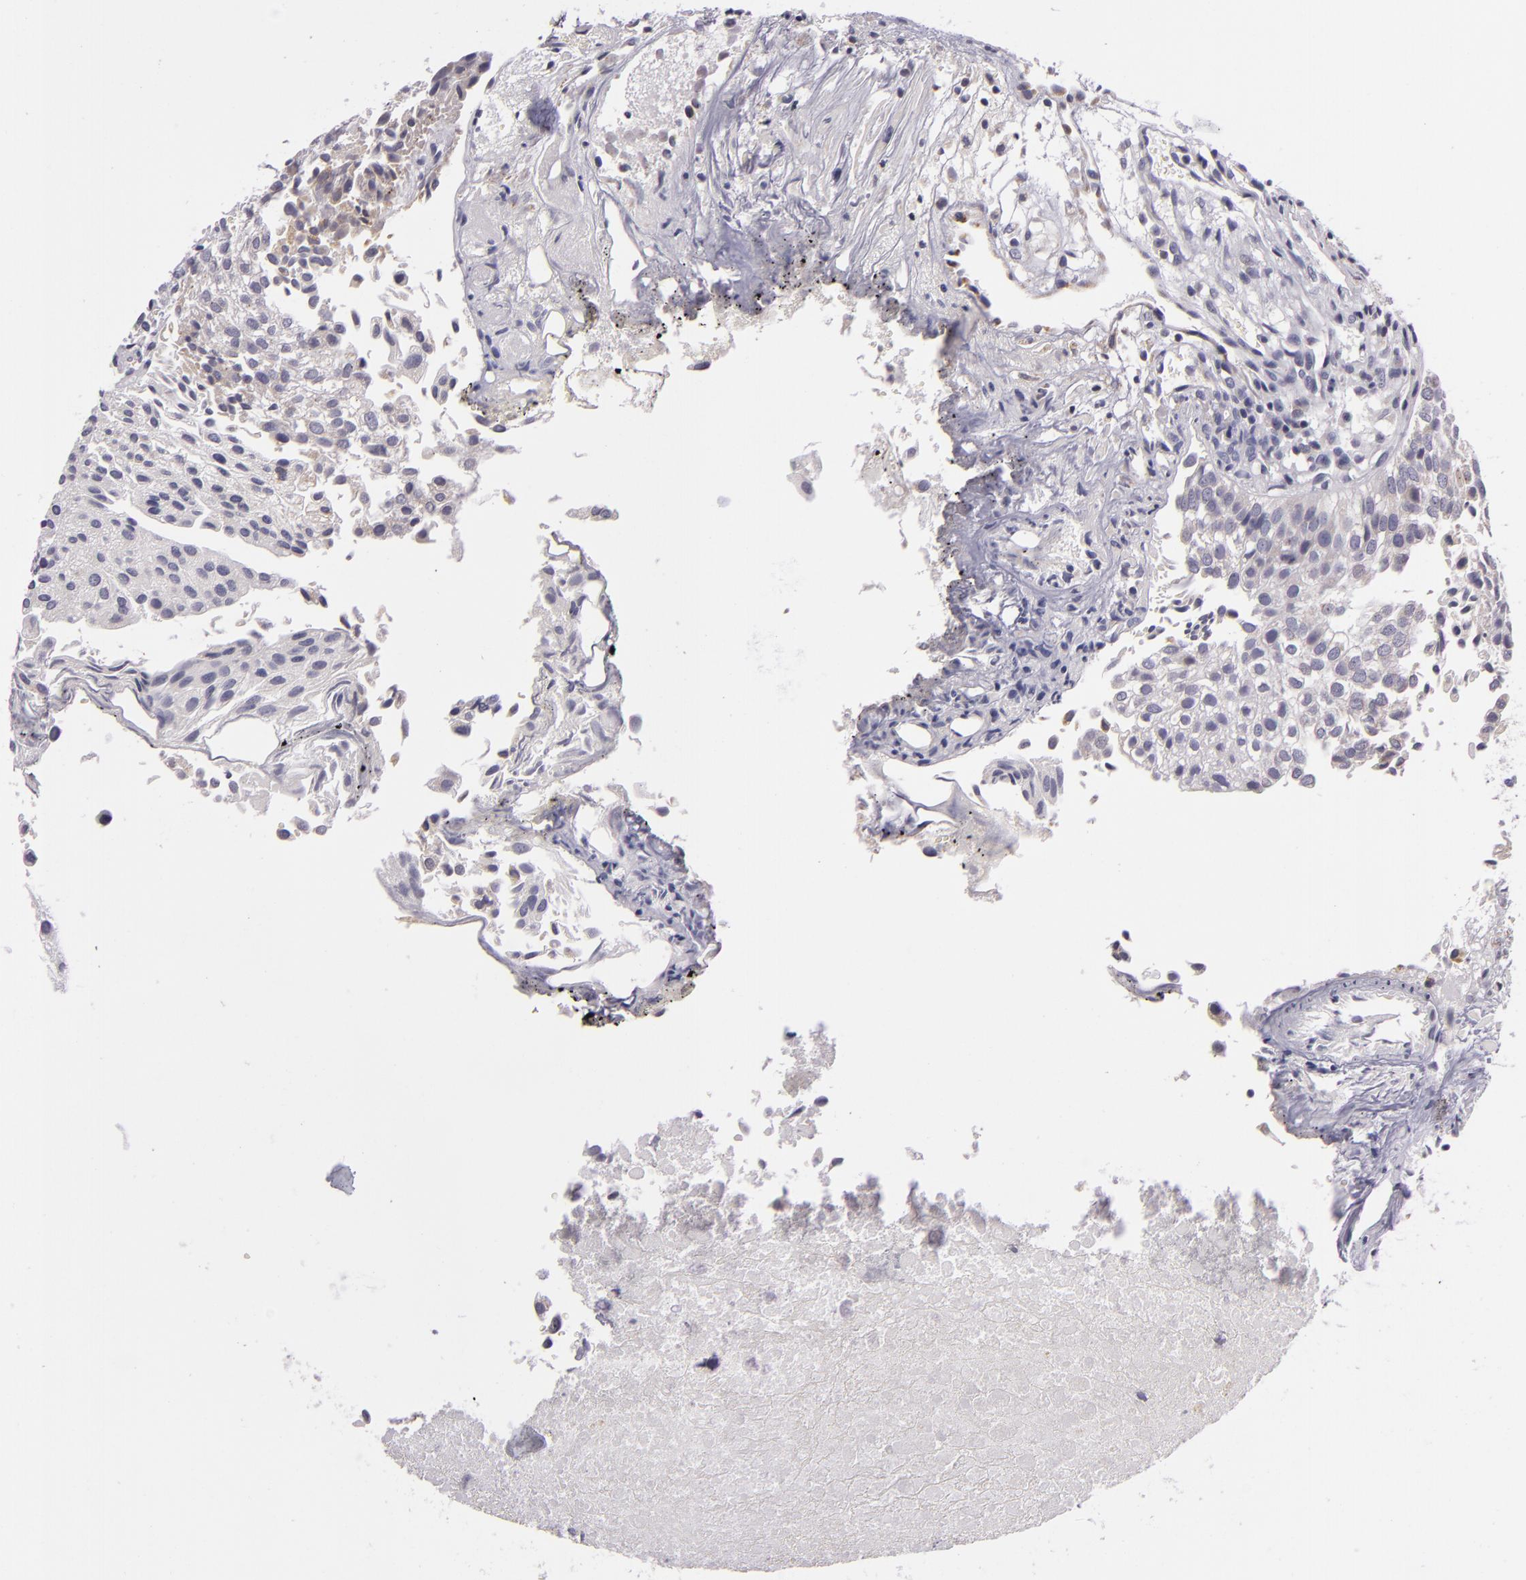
{"staining": {"intensity": "negative", "quantity": "none", "location": "none"}, "tissue": "urothelial cancer", "cell_type": "Tumor cells", "image_type": "cancer", "snomed": [{"axis": "morphology", "description": "Urothelial carcinoma, Low grade"}, {"axis": "topography", "description": "Urinary bladder"}], "caption": "Immunohistochemical staining of human urothelial carcinoma (low-grade) demonstrates no significant expression in tumor cells.", "gene": "CILK1", "patient": {"sex": "female", "age": 89}}